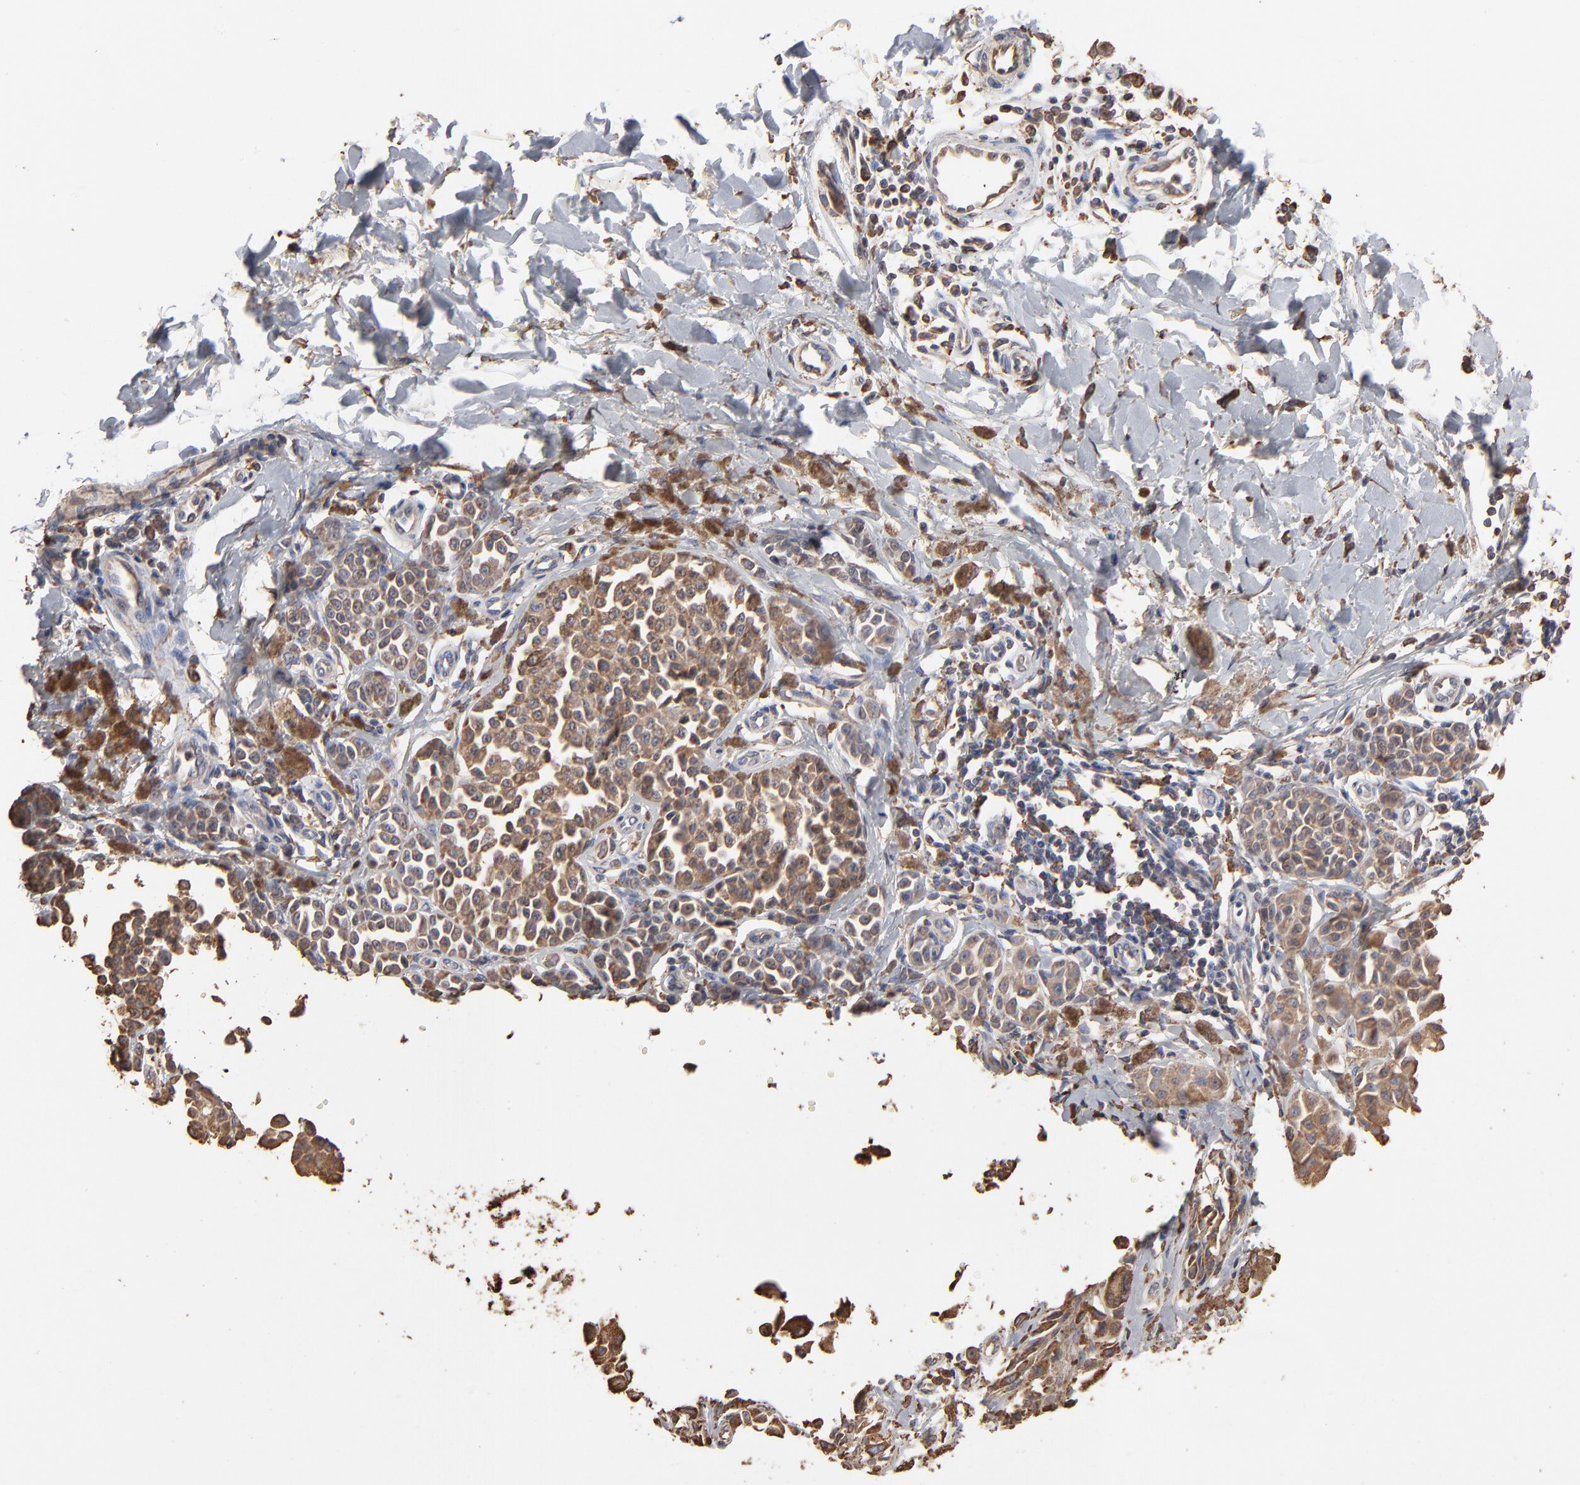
{"staining": {"intensity": "moderate", "quantity": ">75%", "location": "cytoplasmic/membranous"}, "tissue": "melanoma", "cell_type": "Tumor cells", "image_type": "cancer", "snomed": [{"axis": "morphology", "description": "Malignant melanoma, NOS"}, {"axis": "topography", "description": "Skin"}], "caption": "Tumor cells exhibit moderate cytoplasmic/membranous positivity in approximately >75% of cells in melanoma.", "gene": "PDIA3", "patient": {"sex": "female", "age": 38}}